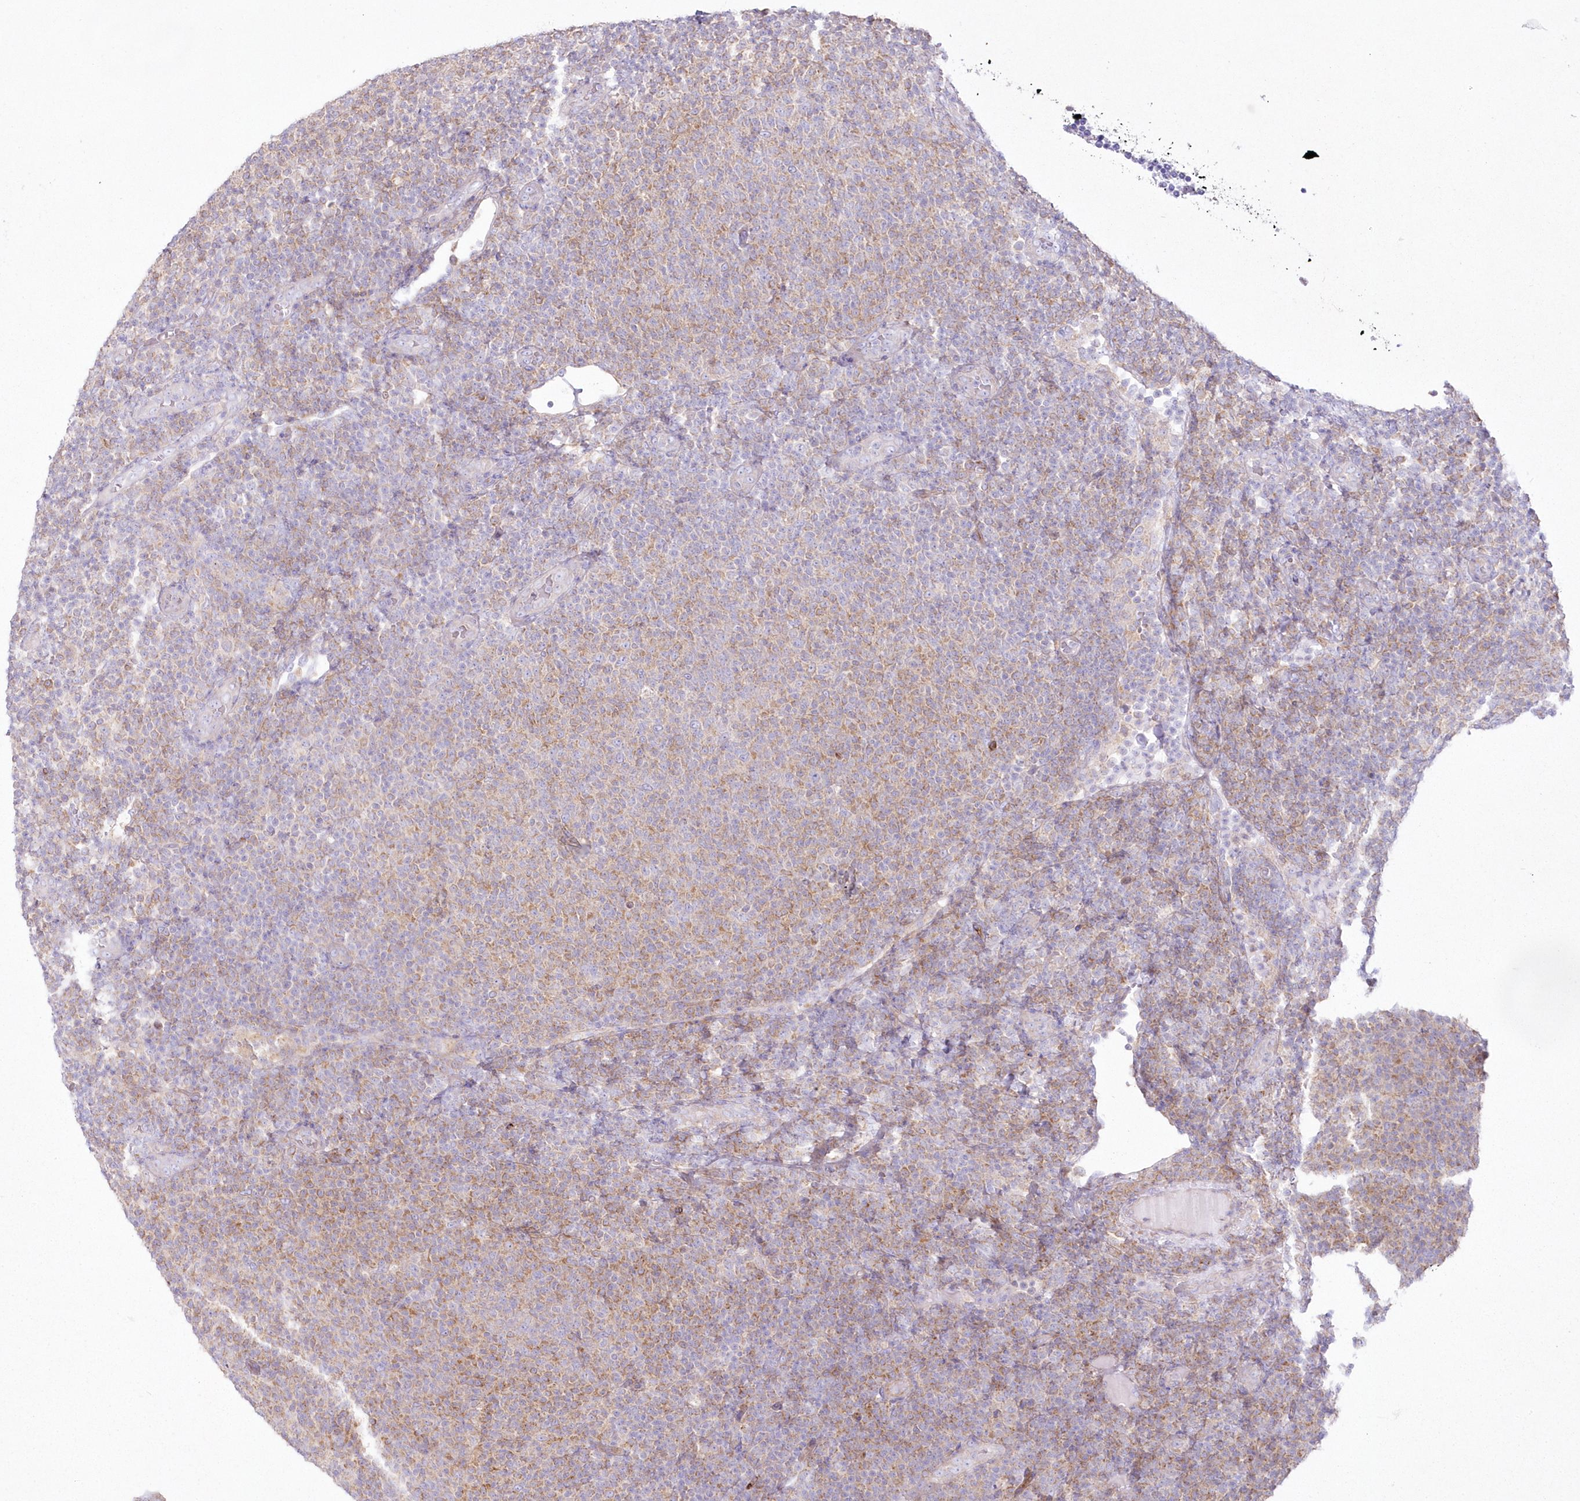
{"staining": {"intensity": "moderate", "quantity": ">75%", "location": "cytoplasmic/membranous"}, "tissue": "lymphoma", "cell_type": "Tumor cells", "image_type": "cancer", "snomed": [{"axis": "morphology", "description": "Malignant lymphoma, non-Hodgkin's type, Low grade"}, {"axis": "topography", "description": "Lymph node"}], "caption": "The histopathology image exhibits immunohistochemical staining of lymphoma. There is moderate cytoplasmic/membranous expression is identified in about >75% of tumor cells.", "gene": "ZNF843", "patient": {"sex": "male", "age": 66}}